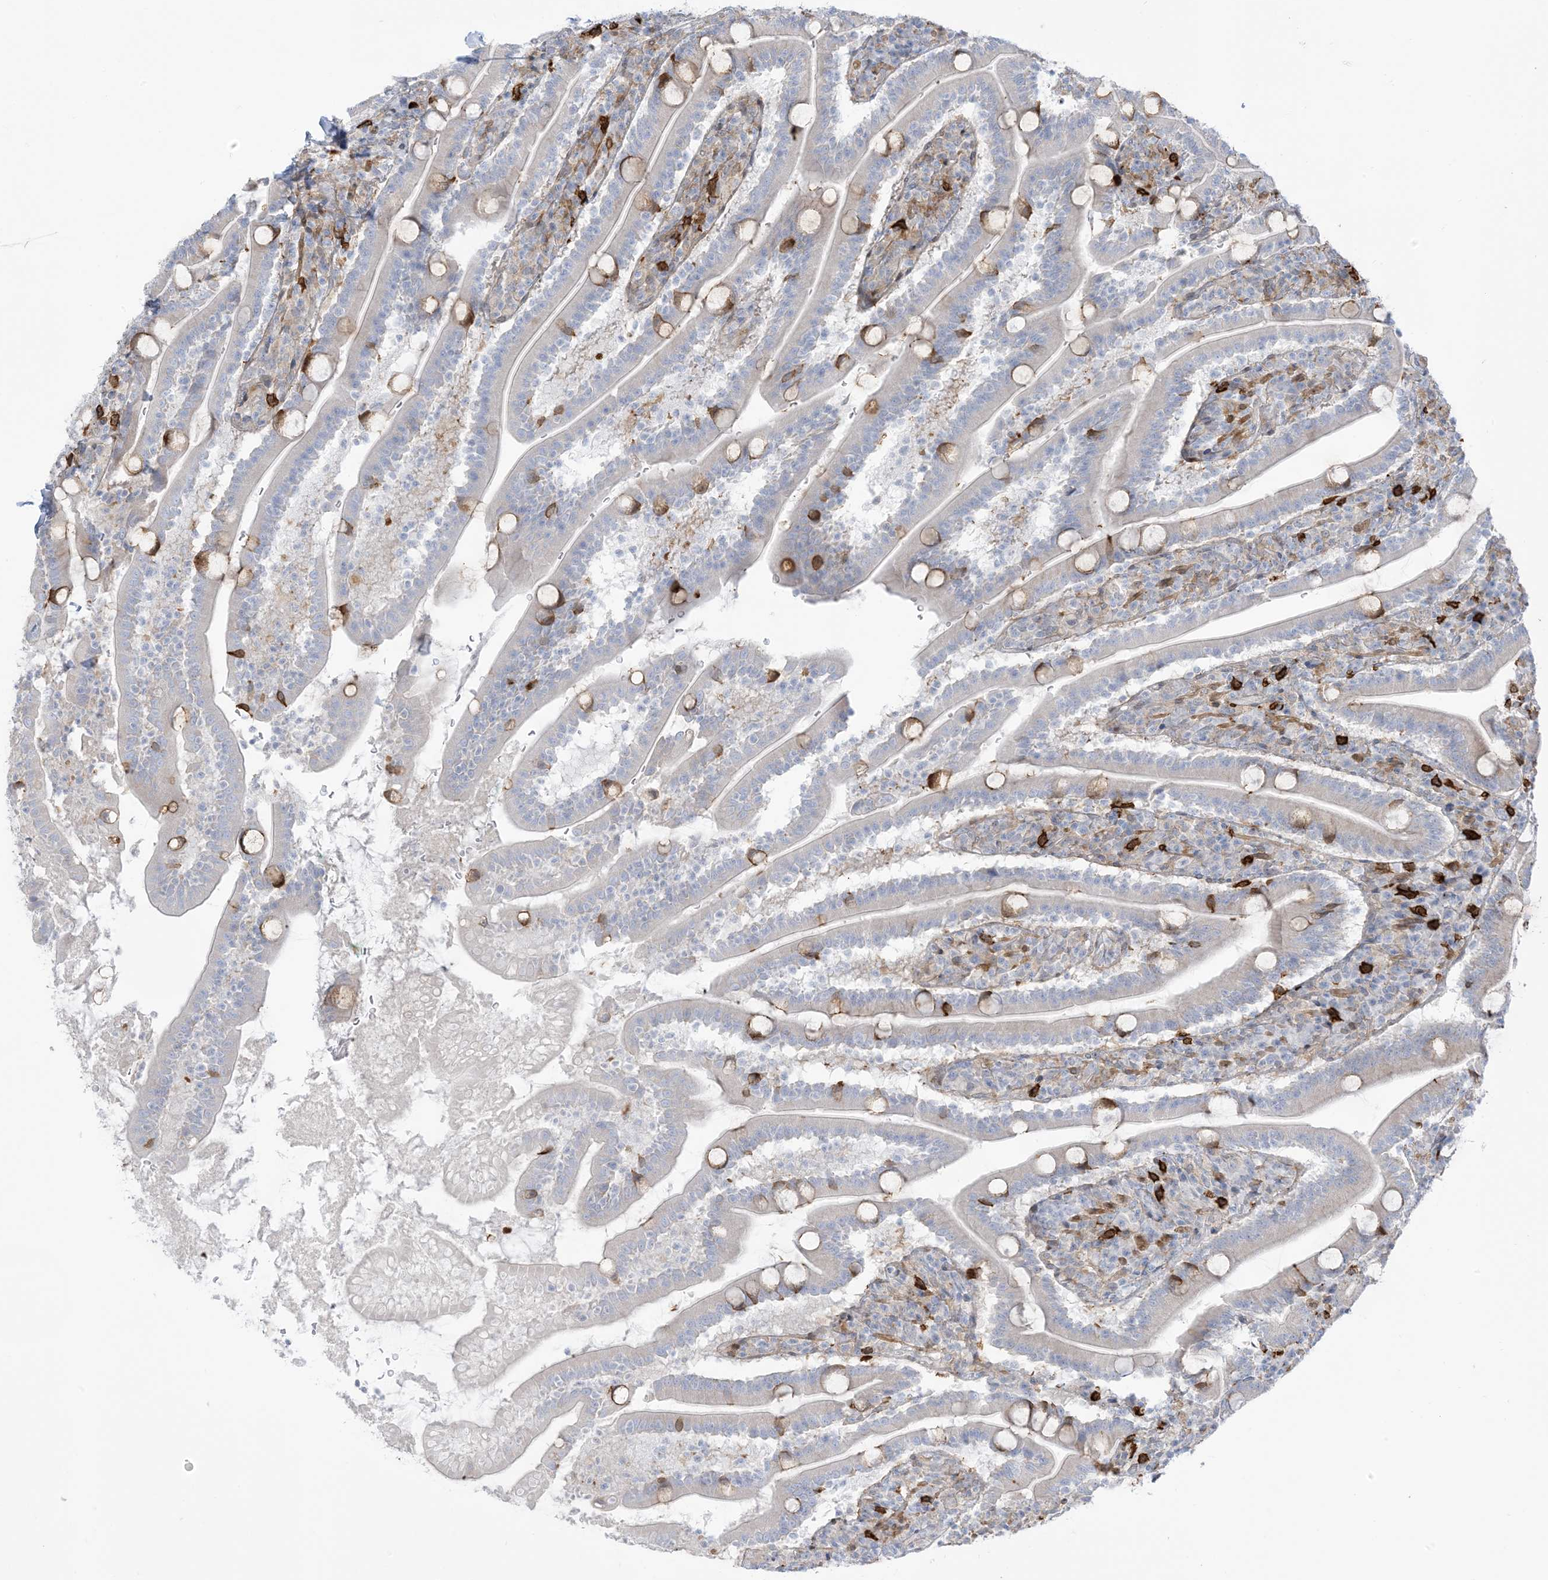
{"staining": {"intensity": "moderate", "quantity": "<25%", "location": "cytoplasmic/membranous"}, "tissue": "duodenum", "cell_type": "Glandular cells", "image_type": "normal", "snomed": [{"axis": "morphology", "description": "Normal tissue, NOS"}, {"axis": "topography", "description": "Duodenum"}], "caption": "Protein expression analysis of unremarkable human duodenum reveals moderate cytoplasmic/membranous staining in about <25% of glandular cells. (DAB (3,3'-diaminobenzidine) IHC, brown staining for protein, blue staining for nuclei).", "gene": "ICMT", "patient": {"sex": "male", "age": 35}}